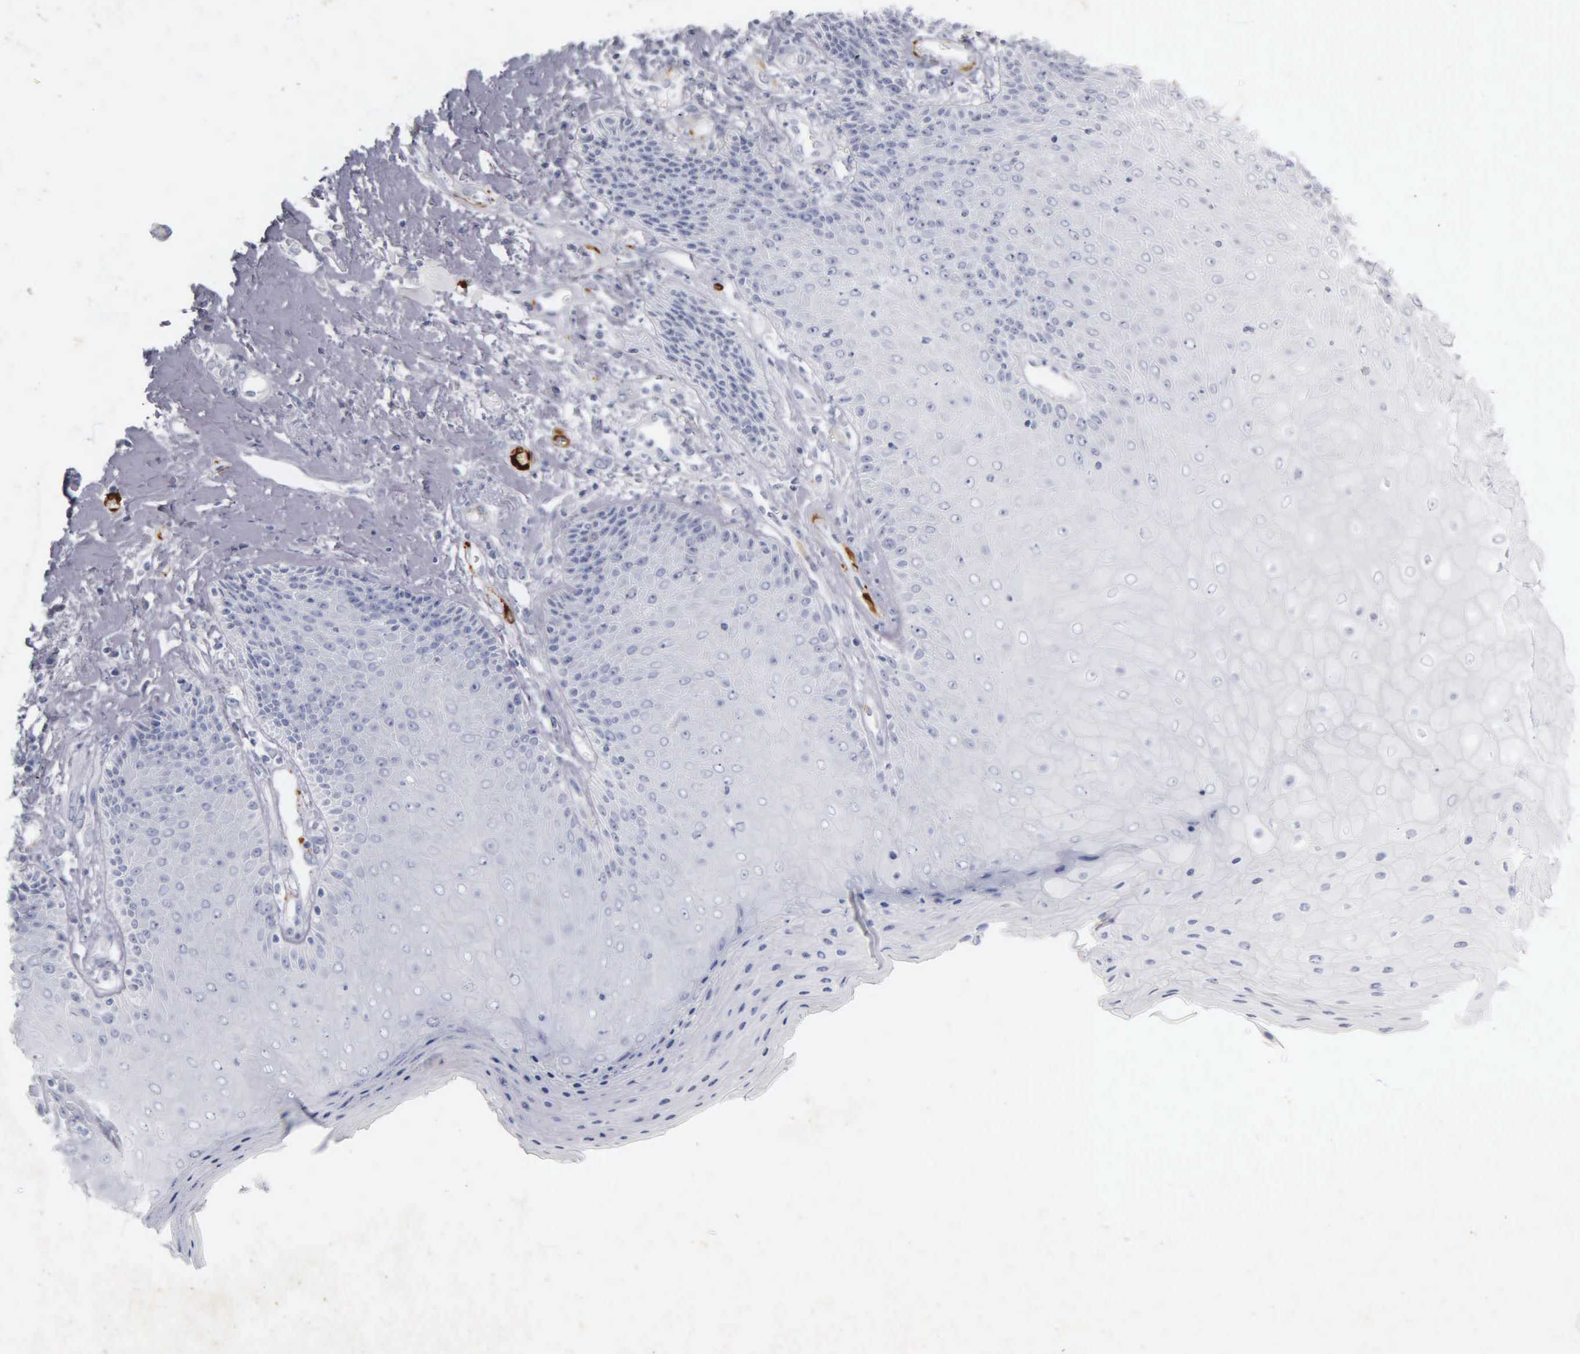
{"staining": {"intensity": "negative", "quantity": "none", "location": "none"}, "tissue": "skin", "cell_type": "Epidermal cells", "image_type": "normal", "snomed": [{"axis": "morphology", "description": "Normal tissue, NOS"}, {"axis": "topography", "description": "Skin"}, {"axis": "topography", "description": "Anal"}], "caption": "An image of human skin is negative for staining in epidermal cells. The staining is performed using DAB brown chromogen with nuclei counter-stained in using hematoxylin.", "gene": "DES", "patient": {"sex": "male", "age": 61}}